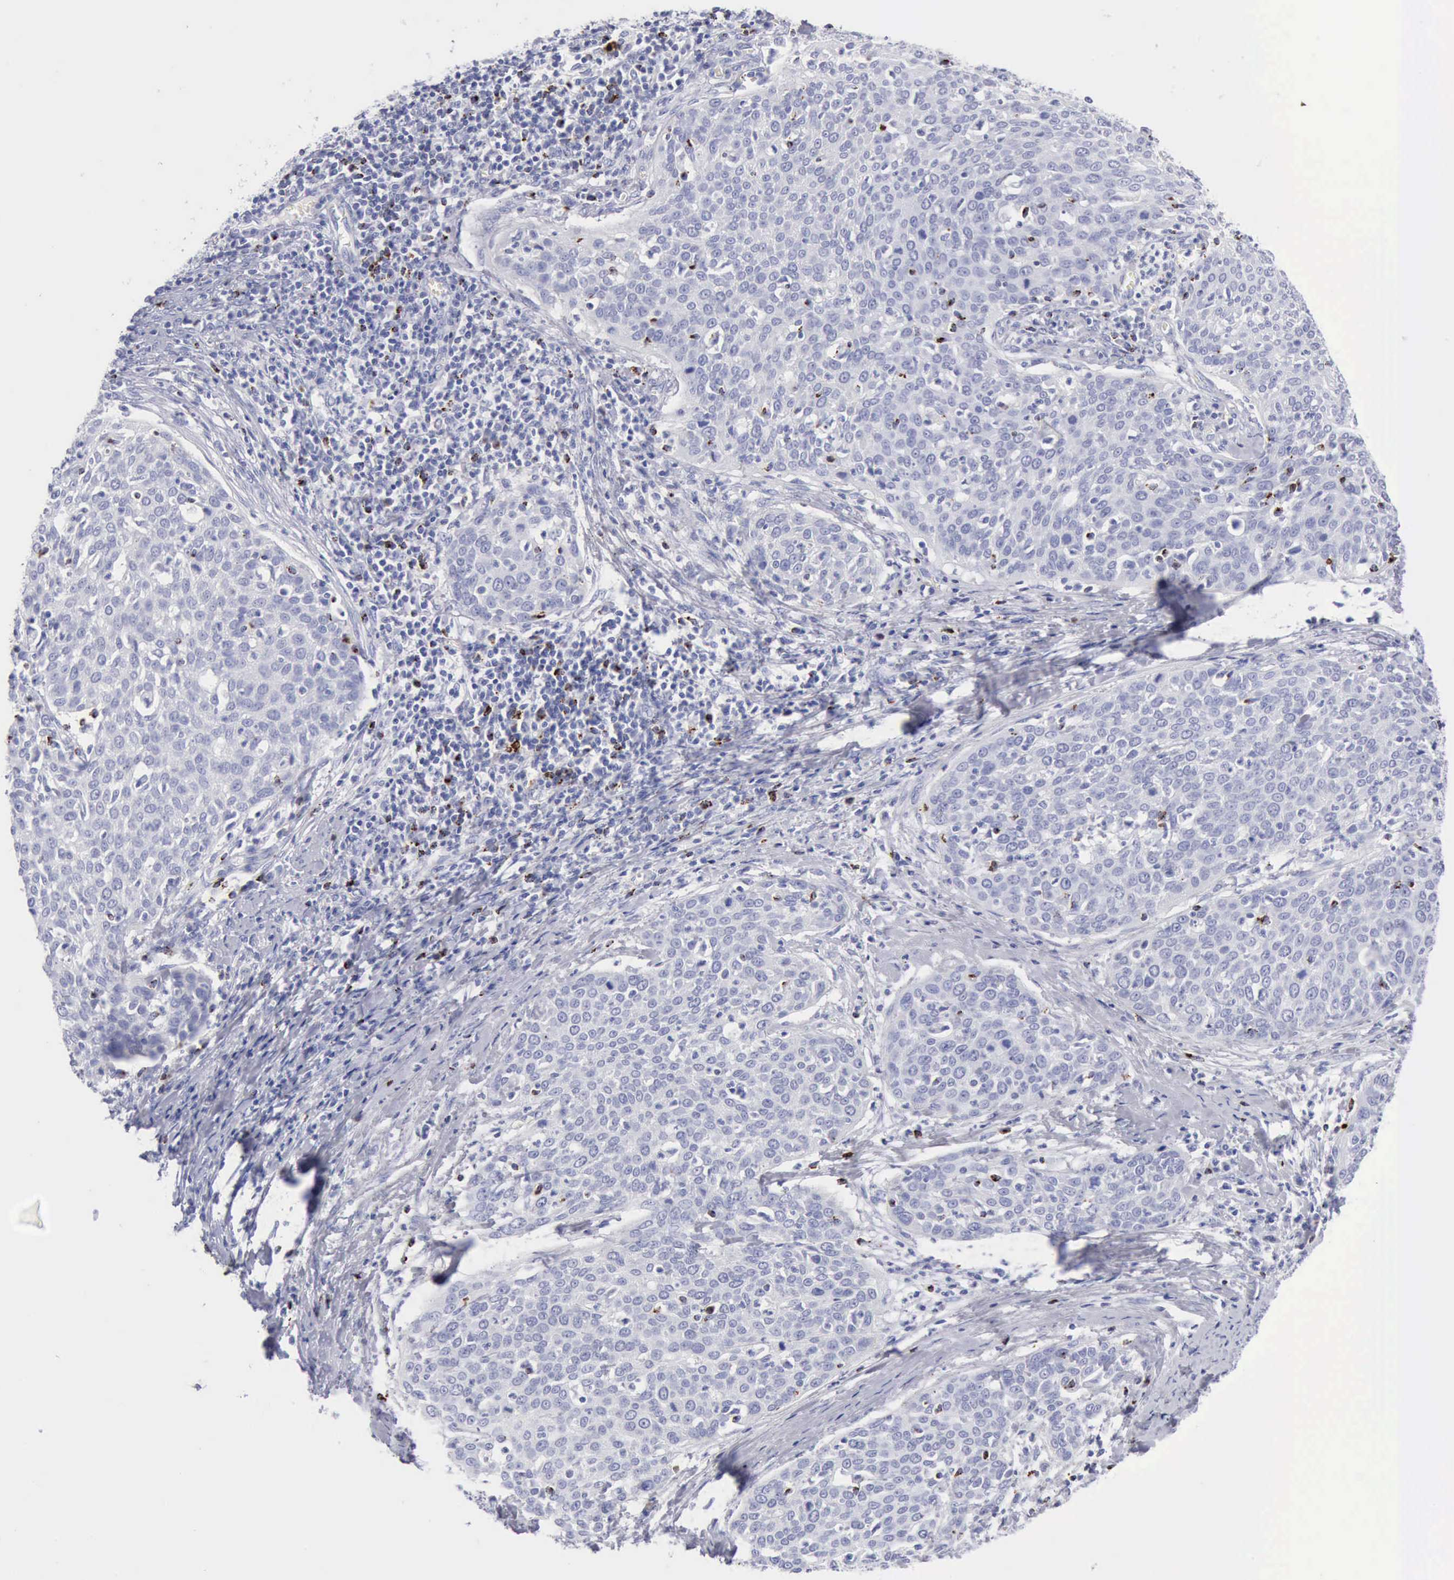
{"staining": {"intensity": "negative", "quantity": "none", "location": "none"}, "tissue": "cervical cancer", "cell_type": "Tumor cells", "image_type": "cancer", "snomed": [{"axis": "morphology", "description": "Squamous cell carcinoma, NOS"}, {"axis": "topography", "description": "Cervix"}], "caption": "Tumor cells are negative for protein expression in human cervical squamous cell carcinoma. (Immunohistochemistry, brightfield microscopy, high magnification).", "gene": "GZMB", "patient": {"sex": "female", "age": 38}}